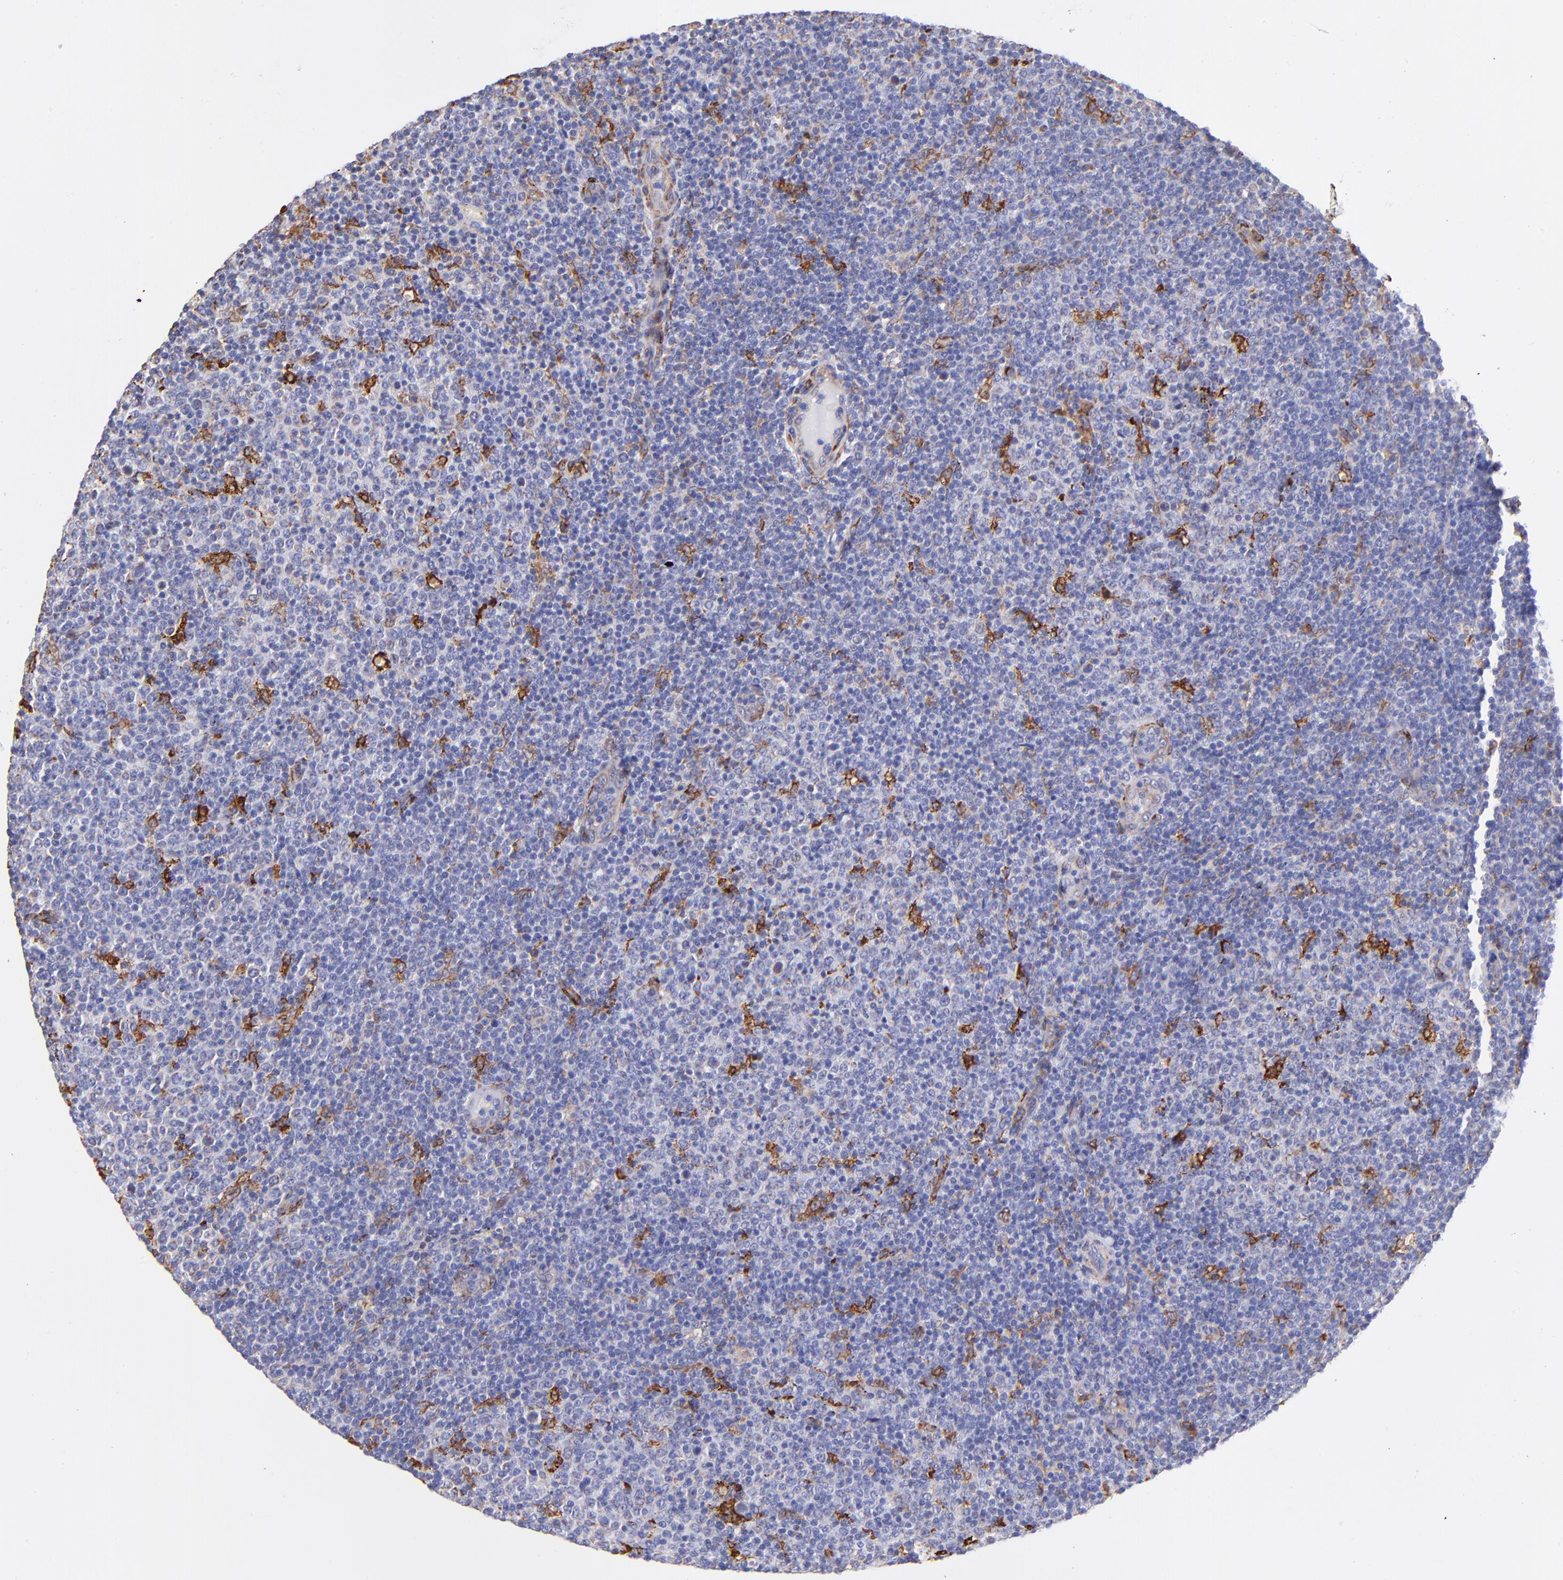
{"staining": {"intensity": "negative", "quantity": "none", "location": "none"}, "tissue": "lymphoma", "cell_type": "Tumor cells", "image_type": "cancer", "snomed": [{"axis": "morphology", "description": "Malignant lymphoma, non-Hodgkin's type, Low grade"}, {"axis": "topography", "description": "Lymph node"}], "caption": "Photomicrograph shows no protein staining in tumor cells of malignant lymphoma, non-Hodgkin's type (low-grade) tissue. The staining is performed using DAB (3,3'-diaminobenzidine) brown chromogen with nuclei counter-stained in using hematoxylin.", "gene": "SPARC", "patient": {"sex": "male", "age": 70}}